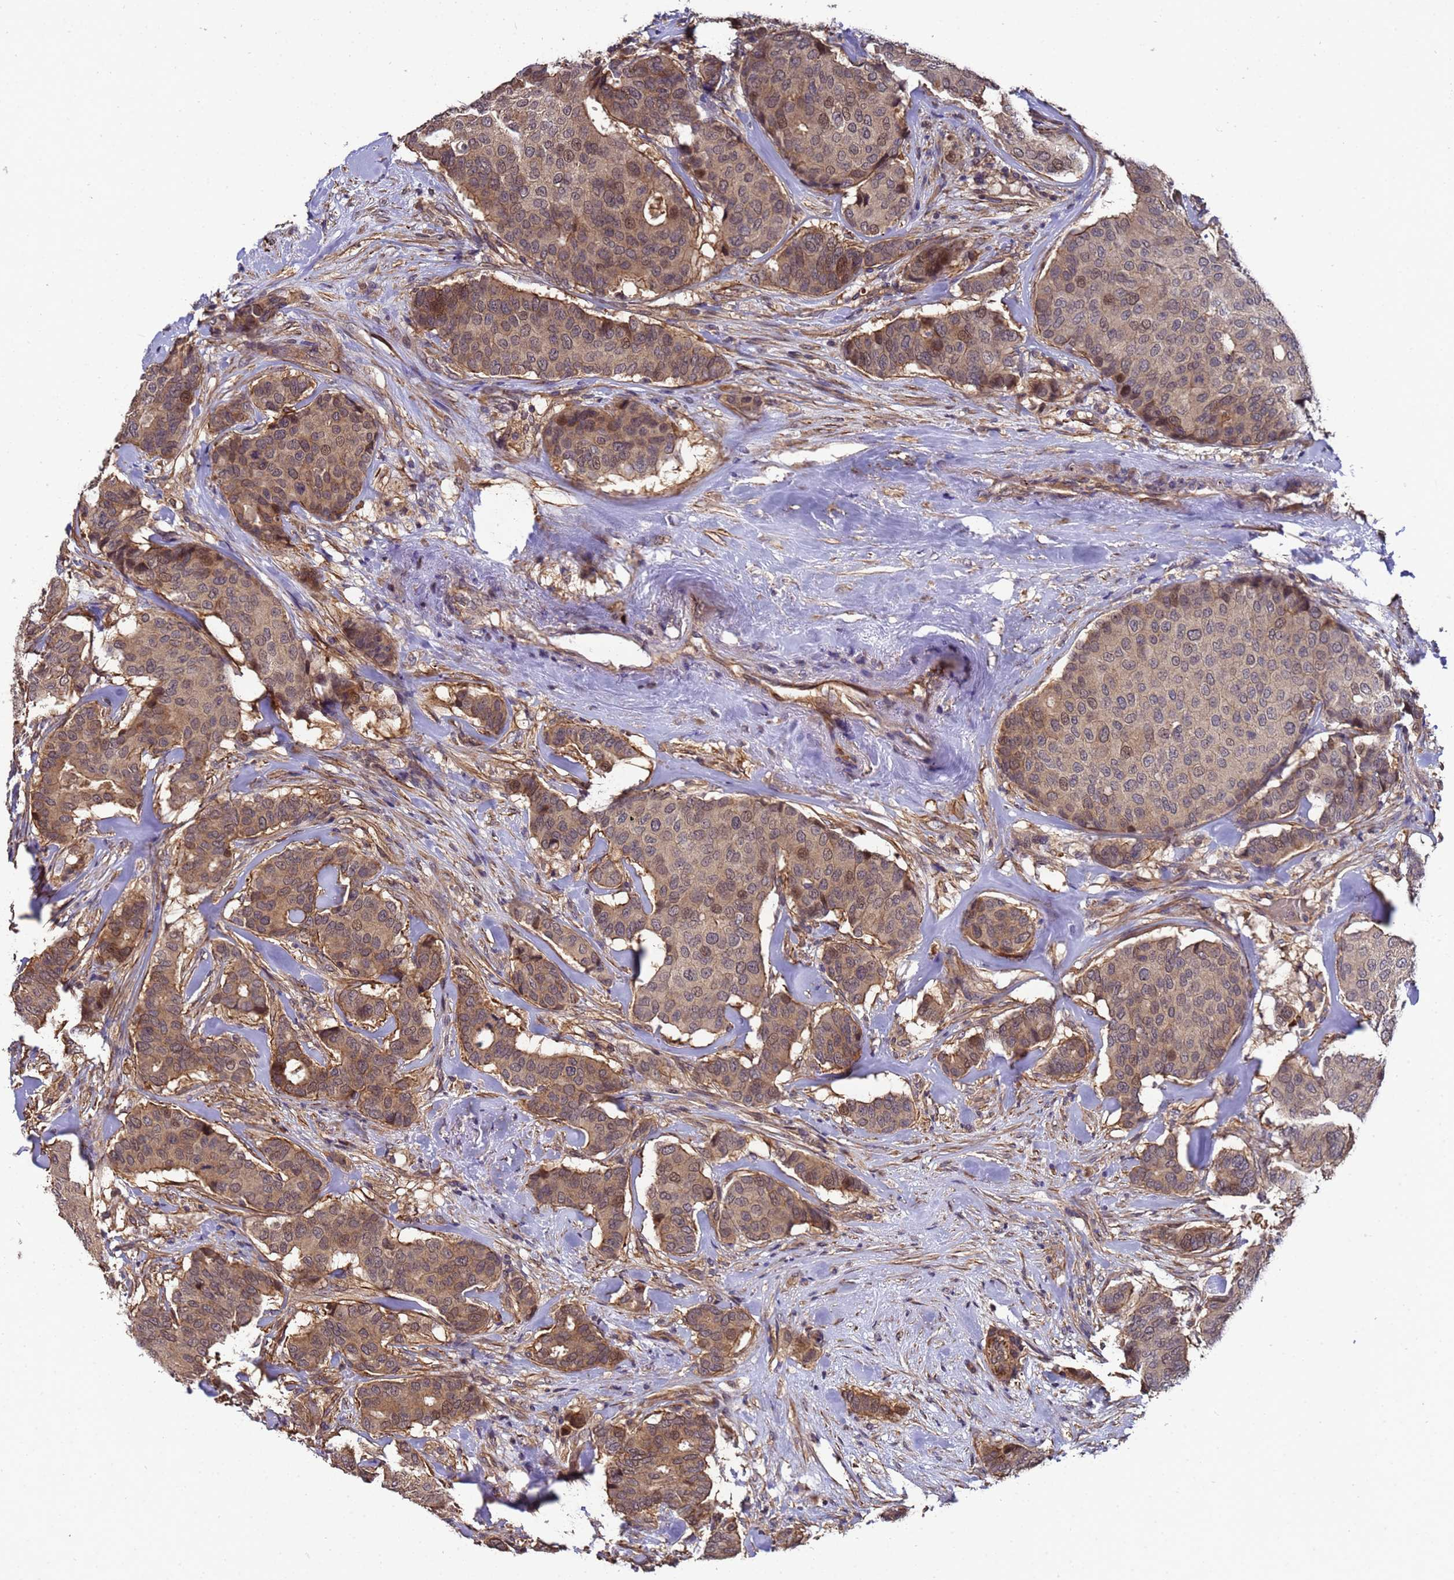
{"staining": {"intensity": "moderate", "quantity": ">75%", "location": "cytoplasmic/membranous,nuclear"}, "tissue": "breast cancer", "cell_type": "Tumor cells", "image_type": "cancer", "snomed": [{"axis": "morphology", "description": "Duct carcinoma"}, {"axis": "topography", "description": "Breast"}], "caption": "This image shows immunohistochemistry staining of human breast cancer, with medium moderate cytoplasmic/membranous and nuclear staining in approximately >75% of tumor cells.", "gene": "GSTCD", "patient": {"sex": "female", "age": 75}}